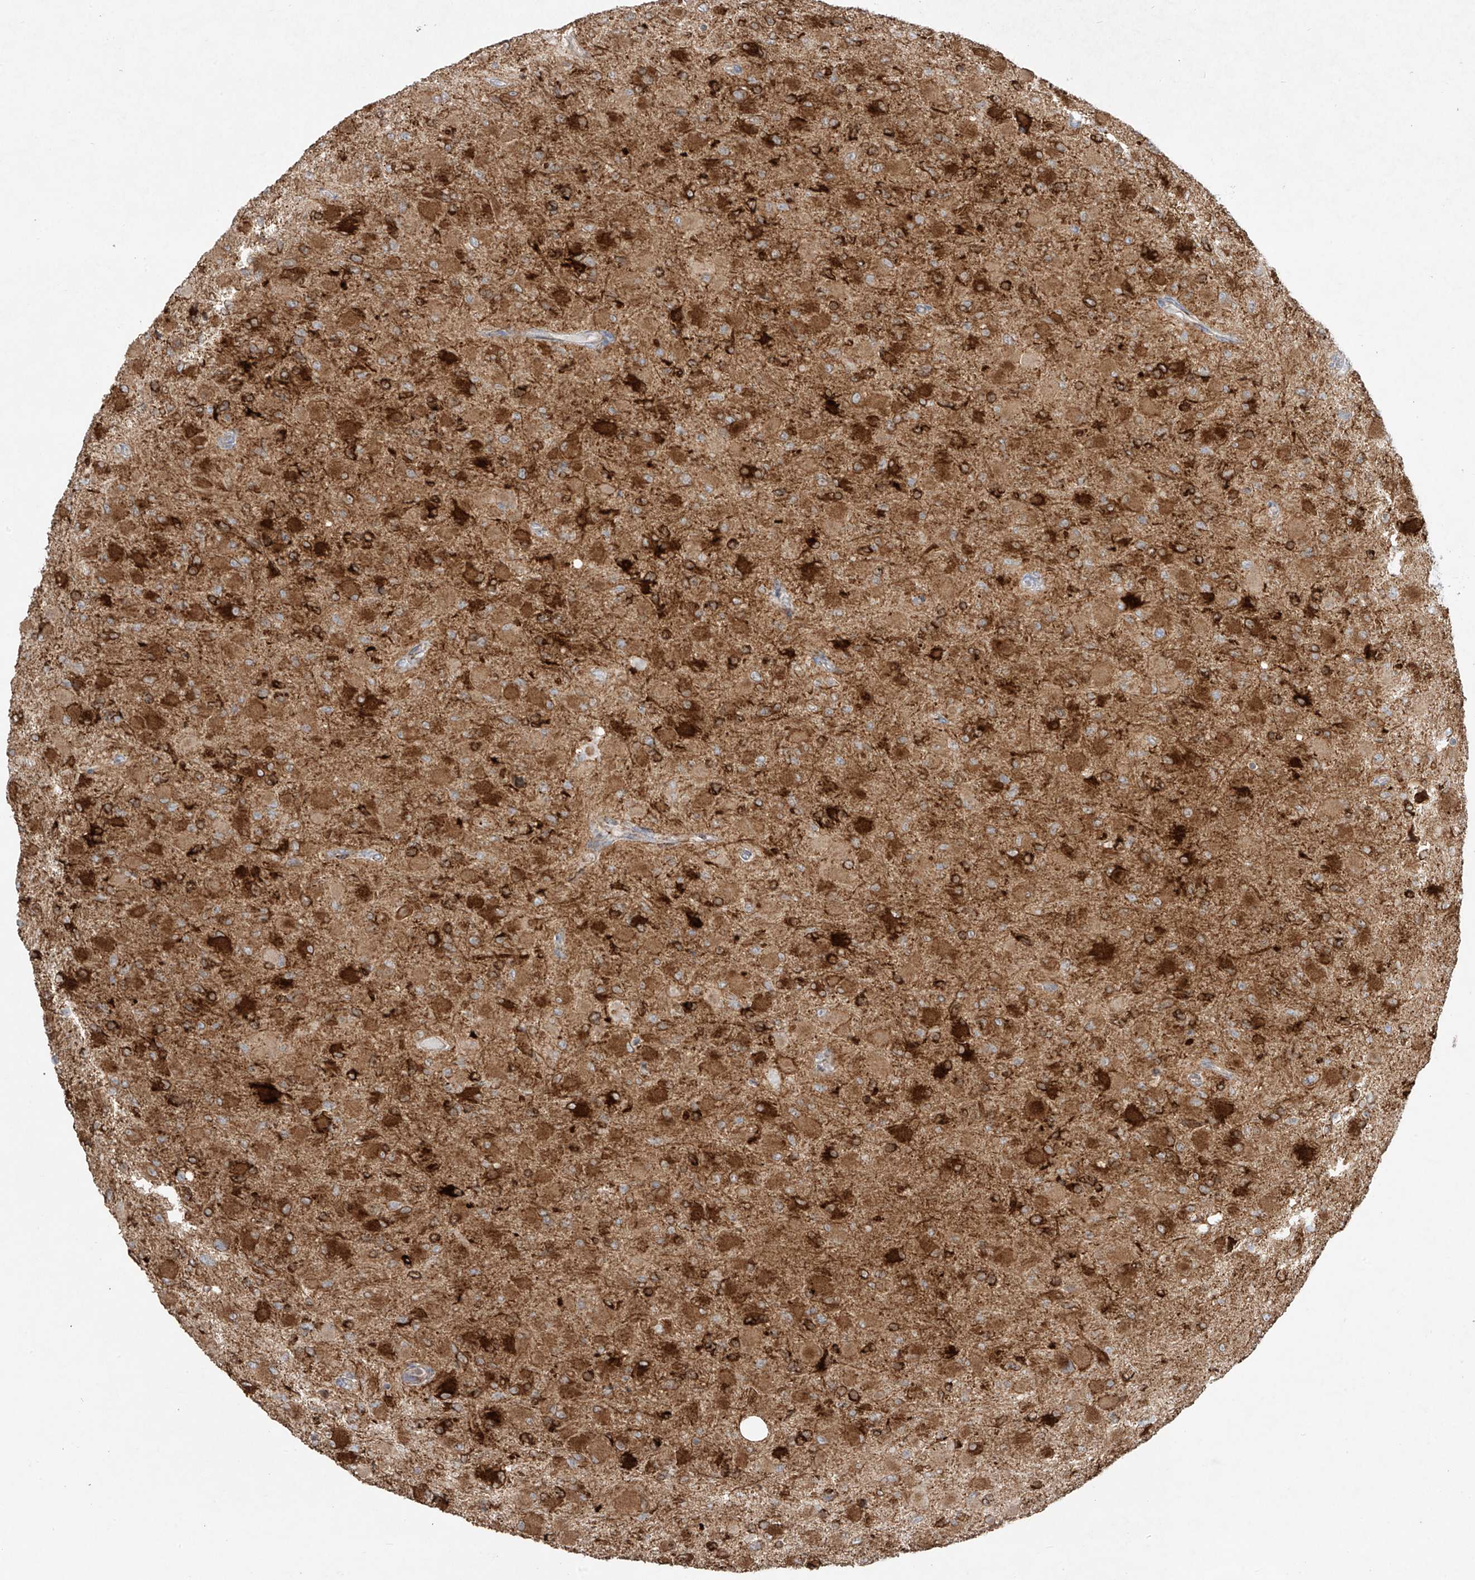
{"staining": {"intensity": "strong", "quantity": "25%-75%", "location": "cytoplasmic/membranous"}, "tissue": "glioma", "cell_type": "Tumor cells", "image_type": "cancer", "snomed": [{"axis": "morphology", "description": "Glioma, malignant, High grade"}, {"axis": "topography", "description": "Cerebral cortex"}], "caption": "DAB (3,3'-diaminobenzidine) immunohistochemical staining of high-grade glioma (malignant) exhibits strong cytoplasmic/membranous protein expression in about 25%-75% of tumor cells.", "gene": "COLGALT2", "patient": {"sex": "female", "age": 36}}